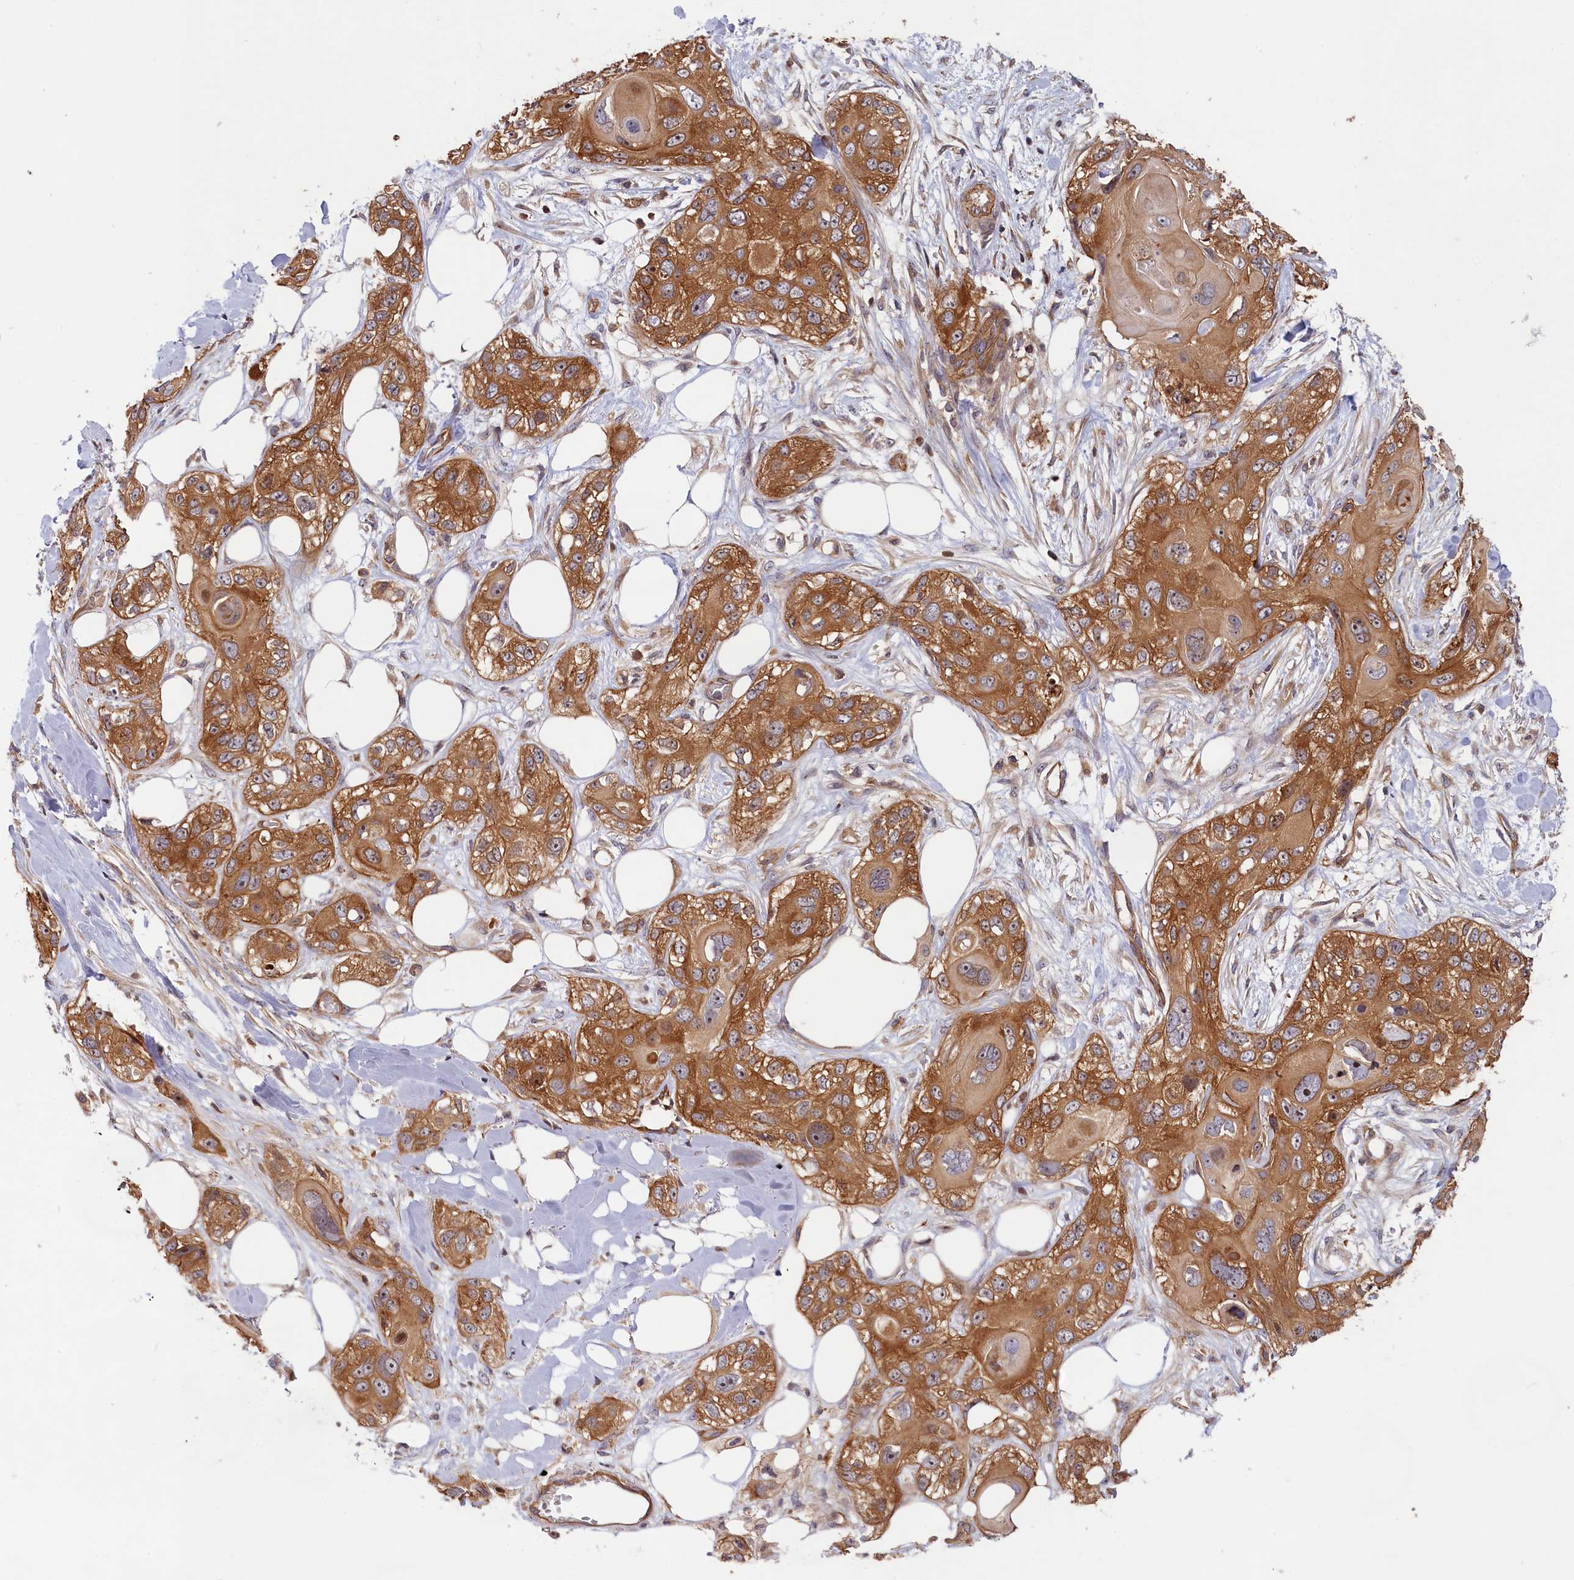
{"staining": {"intensity": "moderate", "quantity": ">75%", "location": "cytoplasmic/membranous"}, "tissue": "skin cancer", "cell_type": "Tumor cells", "image_type": "cancer", "snomed": [{"axis": "morphology", "description": "Normal tissue, NOS"}, {"axis": "morphology", "description": "Squamous cell carcinoma, NOS"}, {"axis": "topography", "description": "Skin"}], "caption": "Squamous cell carcinoma (skin) stained with a brown dye shows moderate cytoplasmic/membranous positive expression in about >75% of tumor cells.", "gene": "CEP44", "patient": {"sex": "male", "age": 72}}